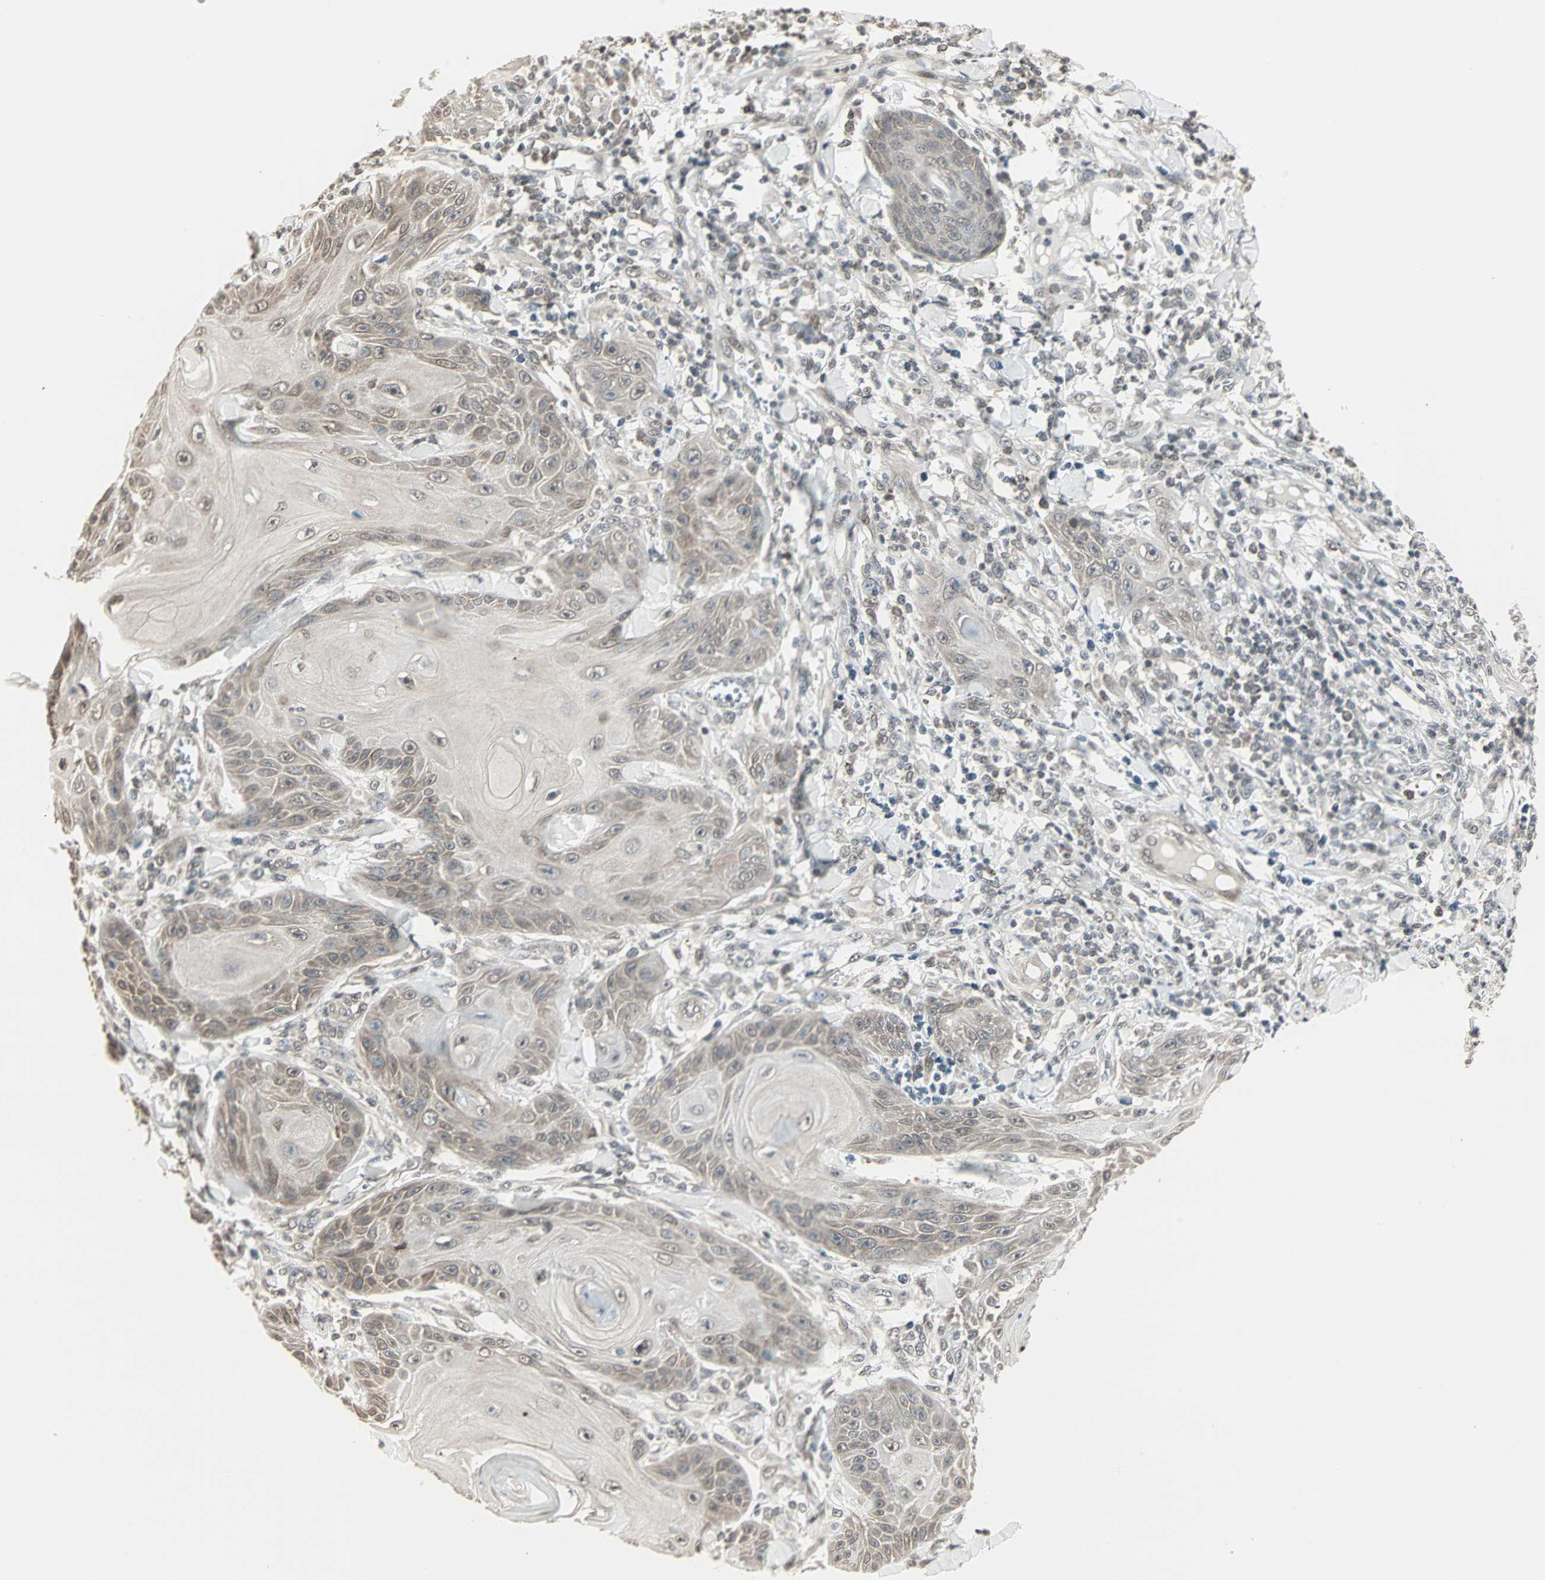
{"staining": {"intensity": "weak", "quantity": "25%-75%", "location": "cytoplasmic/membranous"}, "tissue": "skin cancer", "cell_type": "Tumor cells", "image_type": "cancer", "snomed": [{"axis": "morphology", "description": "Squamous cell carcinoma, NOS"}, {"axis": "topography", "description": "Skin"}], "caption": "Immunohistochemical staining of squamous cell carcinoma (skin) shows weak cytoplasmic/membranous protein positivity in about 25%-75% of tumor cells.", "gene": "CBLC", "patient": {"sex": "female", "age": 78}}